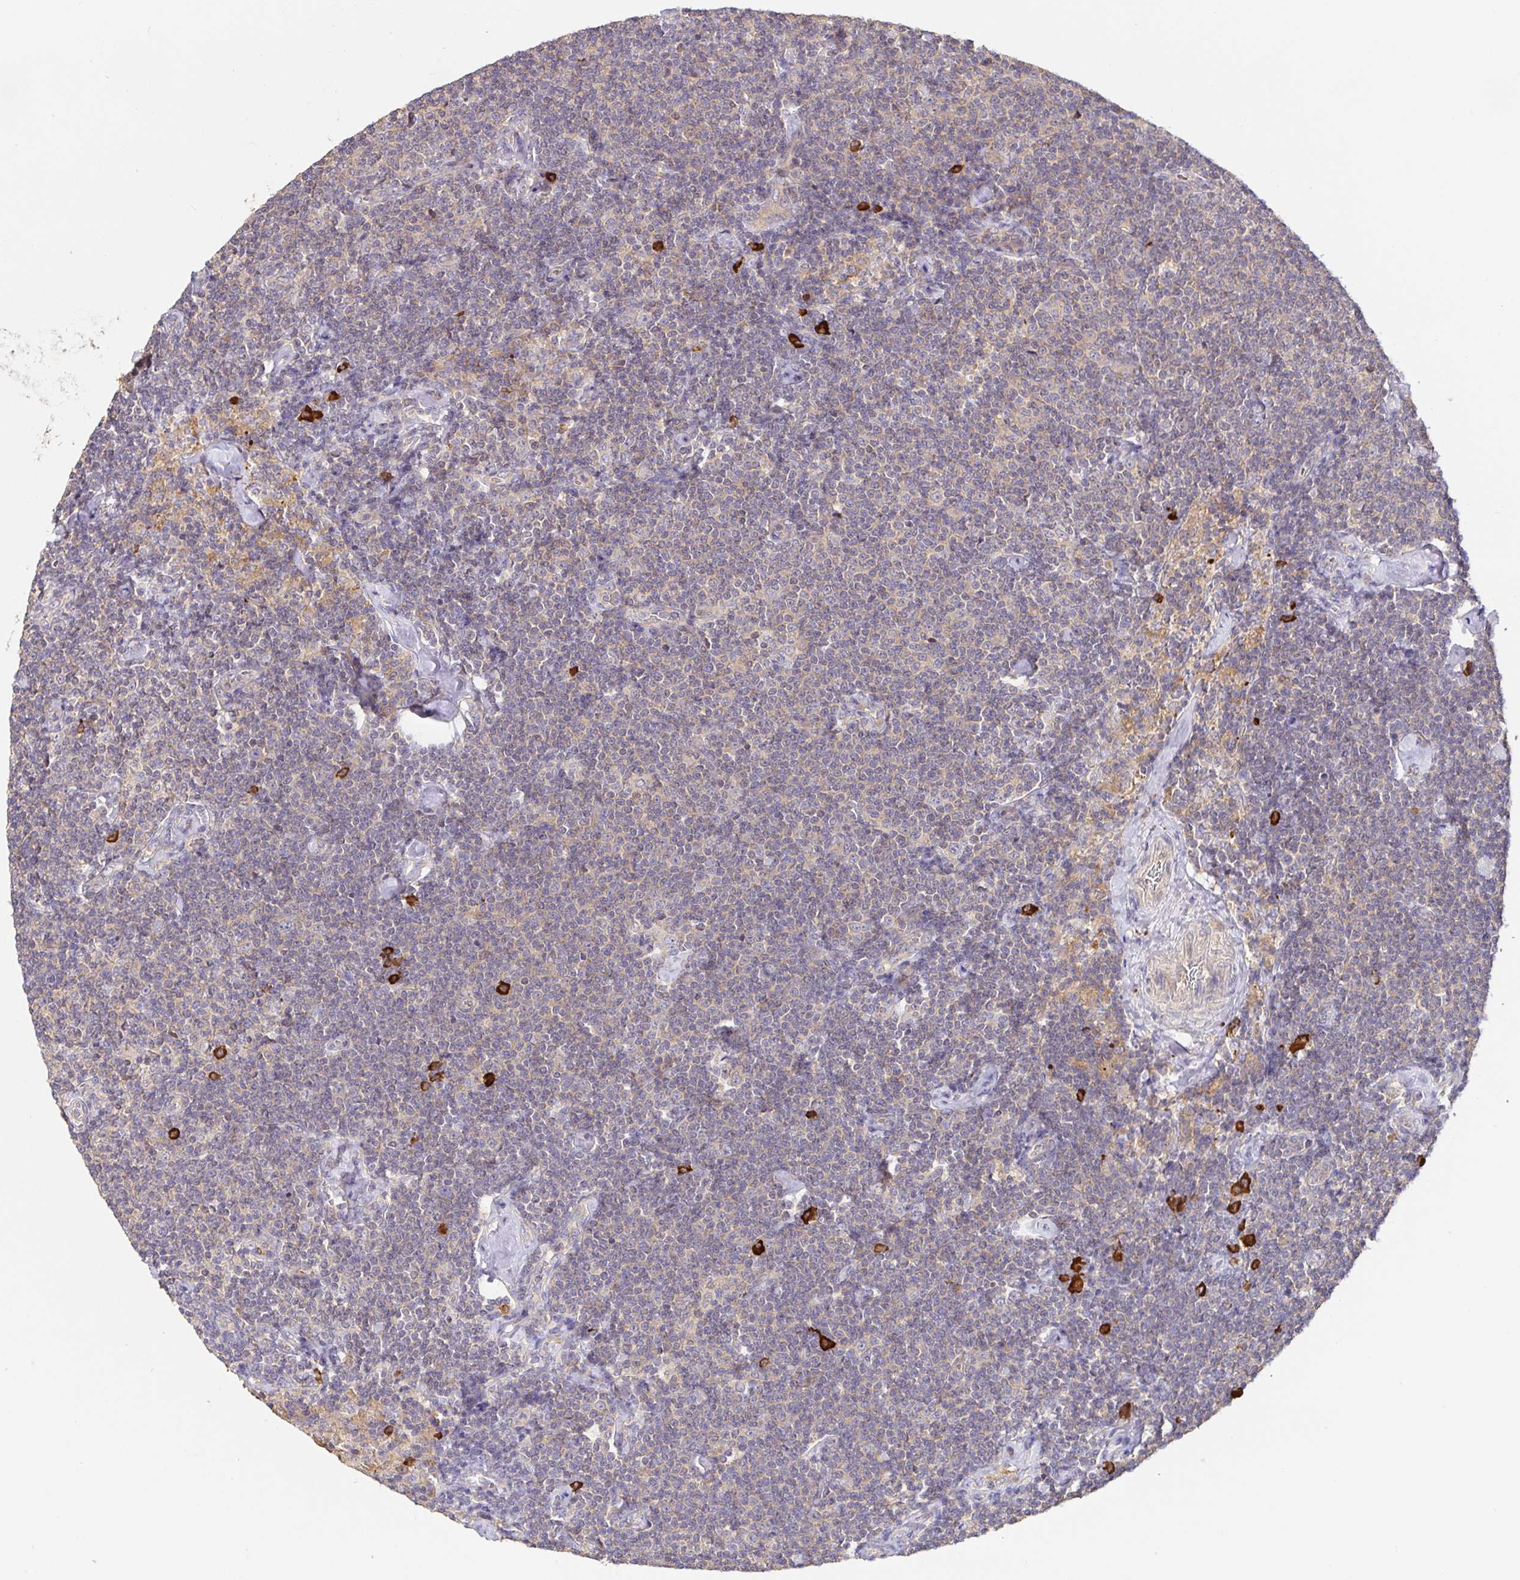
{"staining": {"intensity": "negative", "quantity": "none", "location": "none"}, "tissue": "lymphoma", "cell_type": "Tumor cells", "image_type": "cancer", "snomed": [{"axis": "morphology", "description": "Malignant lymphoma, non-Hodgkin's type, Low grade"}, {"axis": "topography", "description": "Lymph node"}], "caption": "This is an immunohistochemistry photomicrograph of lymphoma. There is no expression in tumor cells.", "gene": "HAGH", "patient": {"sex": "male", "age": 81}}